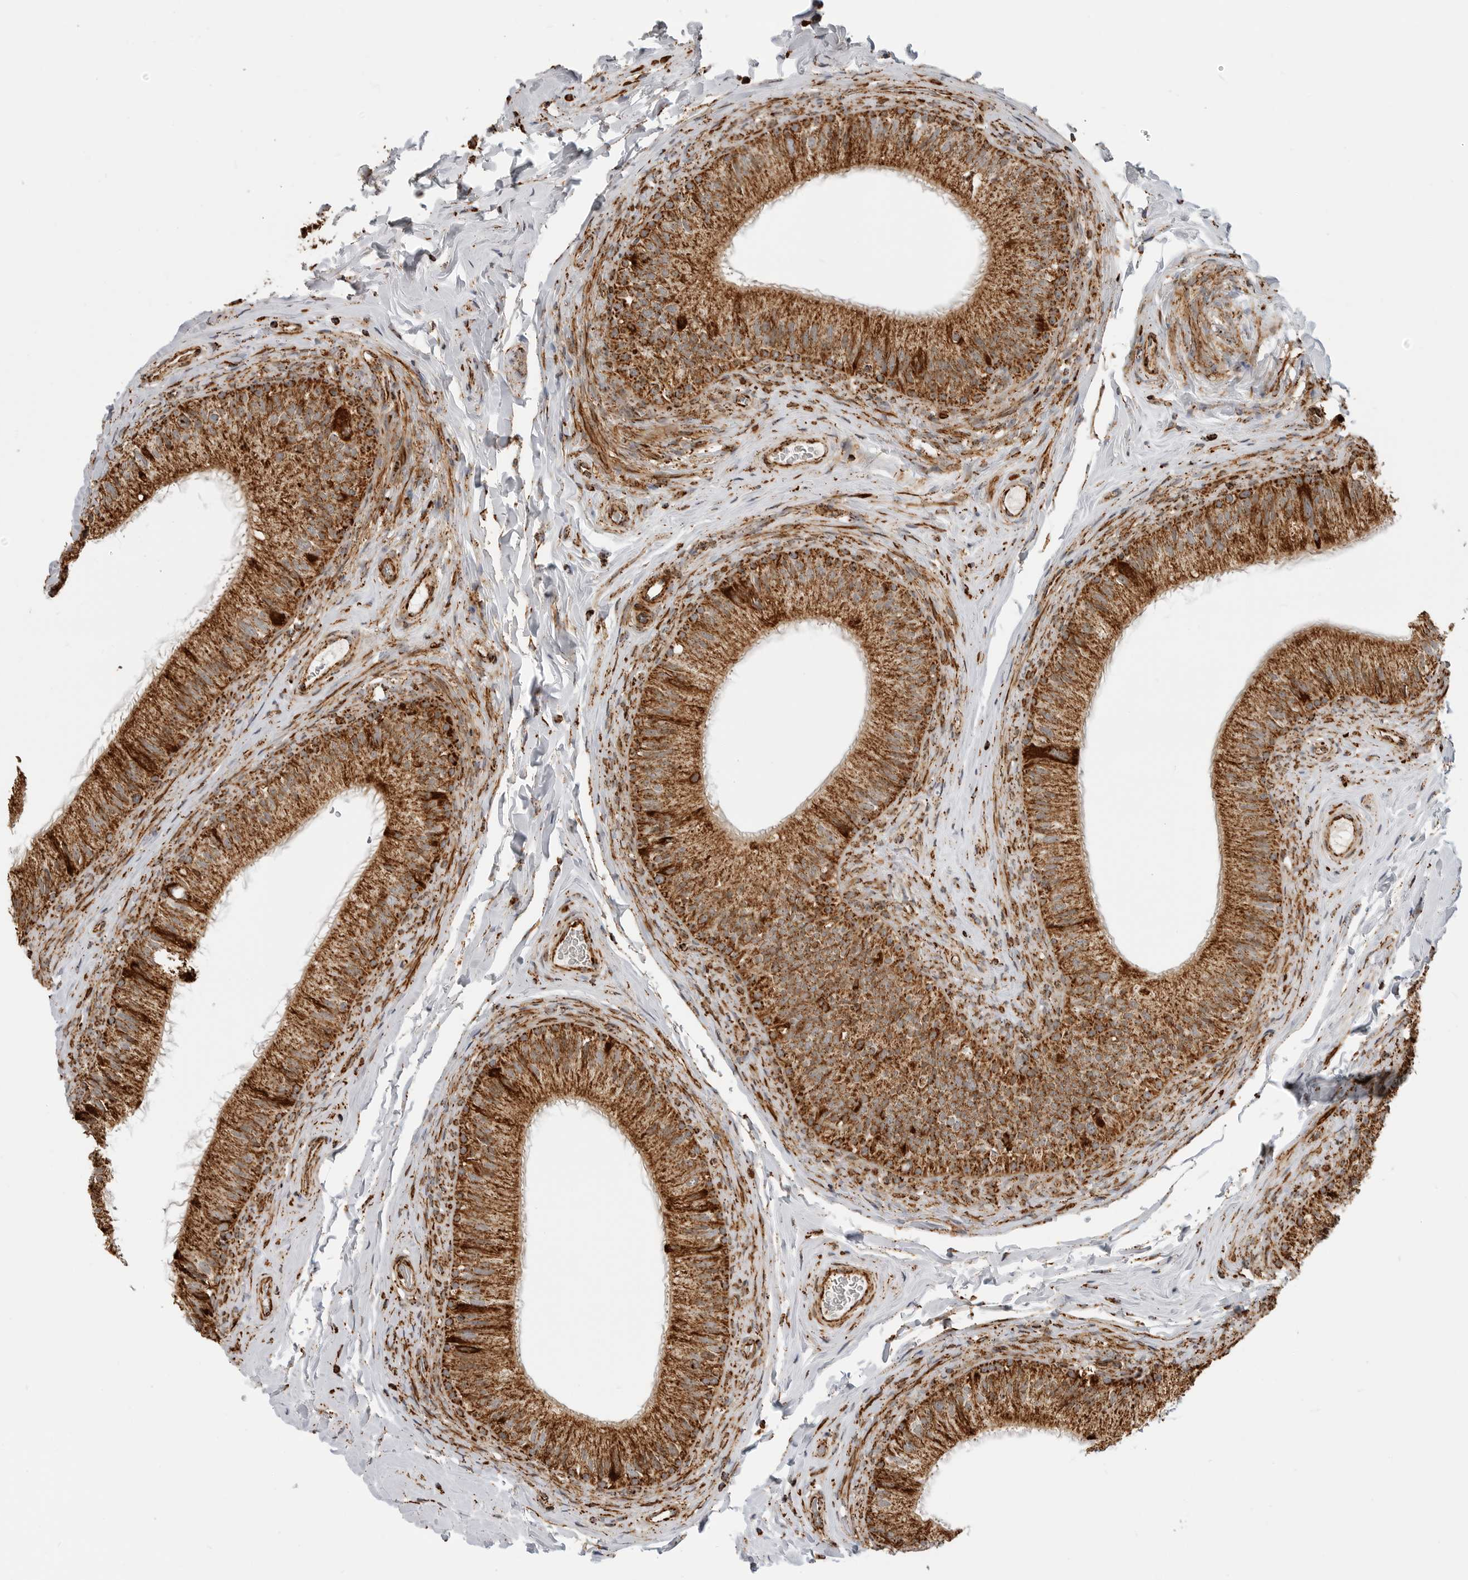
{"staining": {"intensity": "strong", "quantity": ">75%", "location": "cytoplasmic/membranous"}, "tissue": "epididymis", "cell_type": "Glandular cells", "image_type": "normal", "snomed": [{"axis": "morphology", "description": "Normal tissue, NOS"}, {"axis": "topography", "description": "Epididymis"}], "caption": "A brown stain highlights strong cytoplasmic/membranous positivity of a protein in glandular cells of normal human epididymis. (DAB = brown stain, brightfield microscopy at high magnification).", "gene": "BMP2K", "patient": {"sex": "male", "age": 49}}